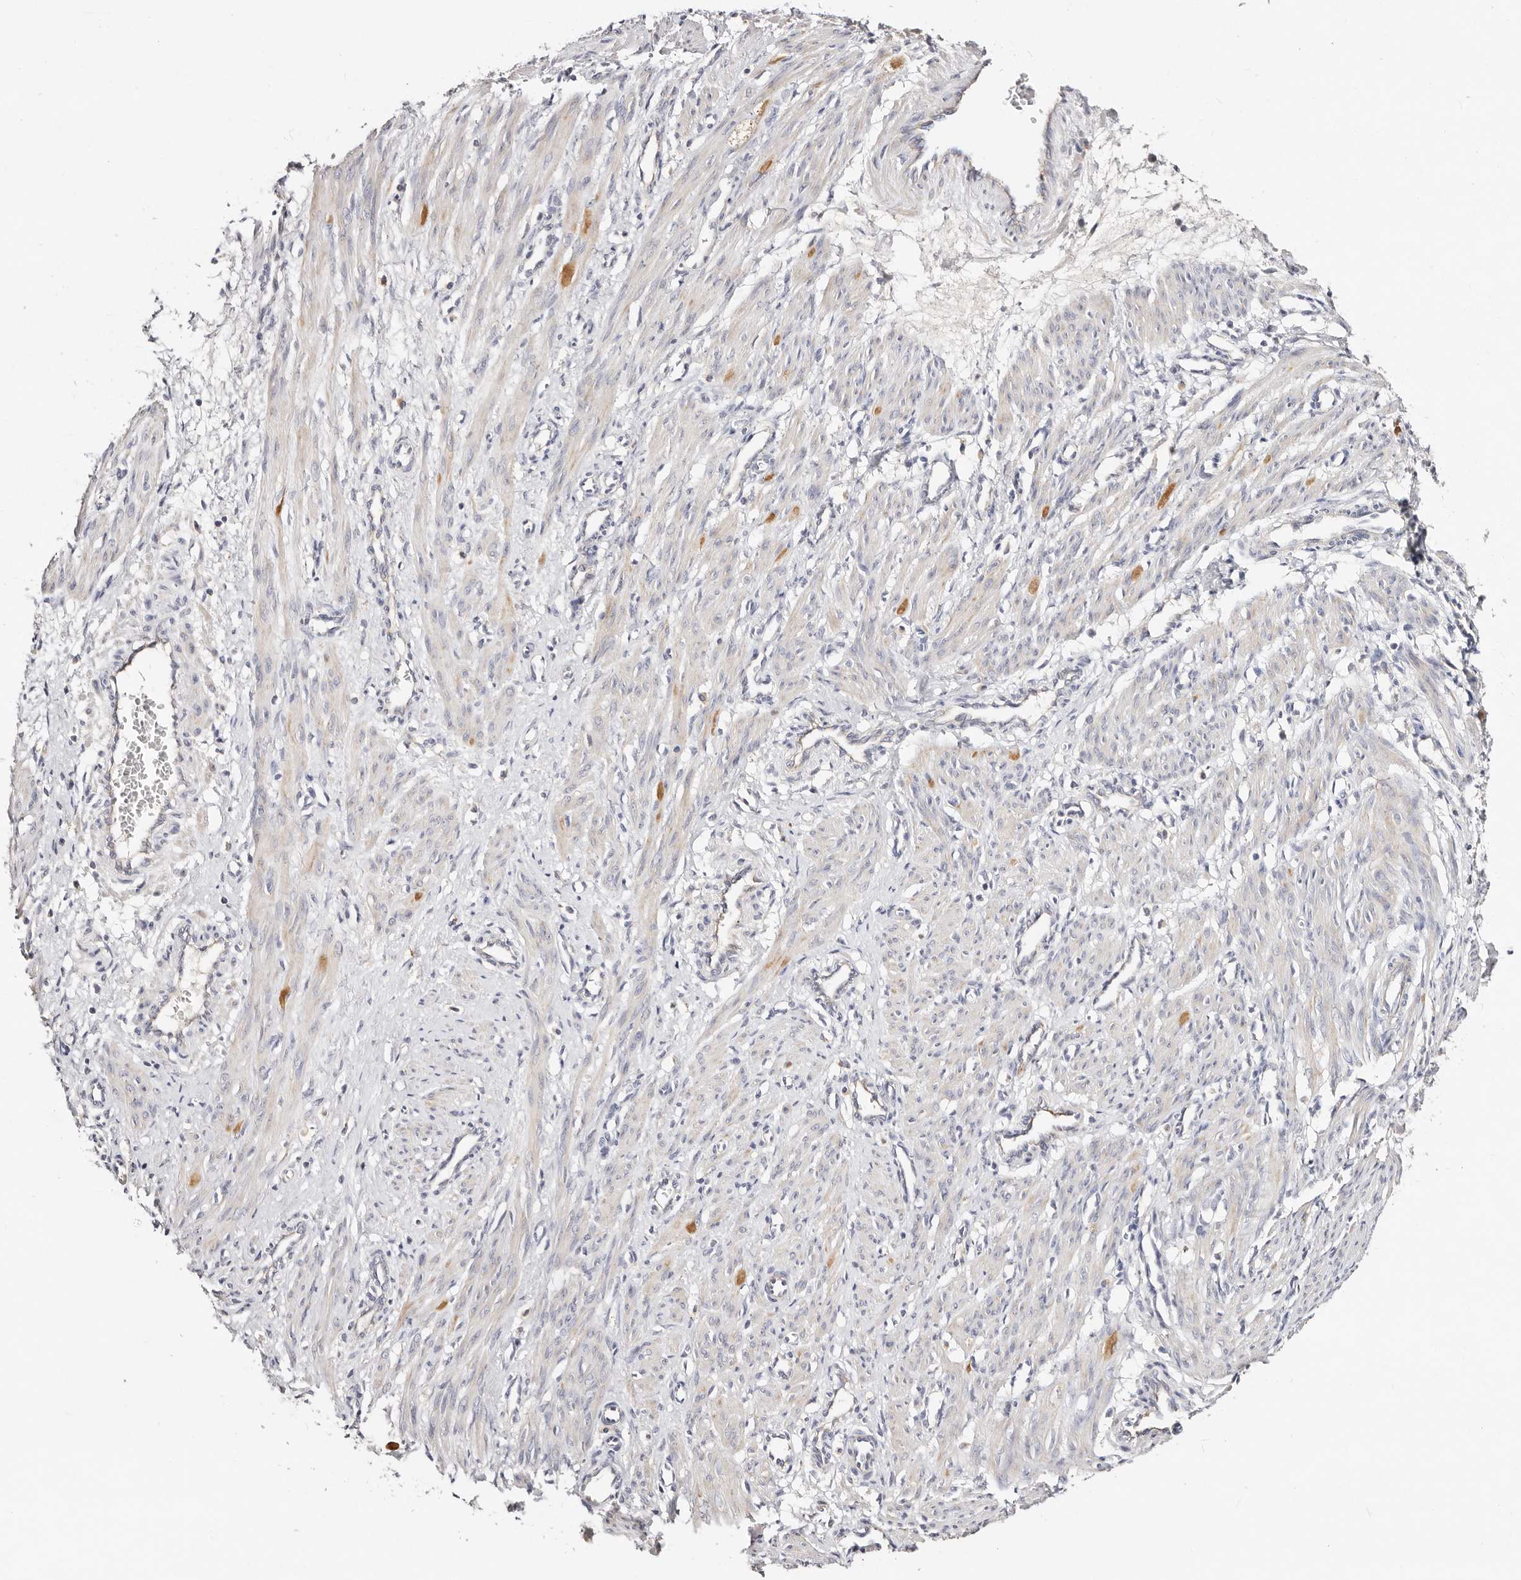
{"staining": {"intensity": "negative", "quantity": "none", "location": "none"}, "tissue": "smooth muscle", "cell_type": "Smooth muscle cells", "image_type": "normal", "snomed": [{"axis": "morphology", "description": "Normal tissue, NOS"}, {"axis": "topography", "description": "Endometrium"}], "caption": "Protein analysis of benign smooth muscle reveals no significant positivity in smooth muscle cells. (DAB (3,3'-diaminobenzidine) IHC with hematoxylin counter stain).", "gene": "VIPAS39", "patient": {"sex": "female", "age": 33}}